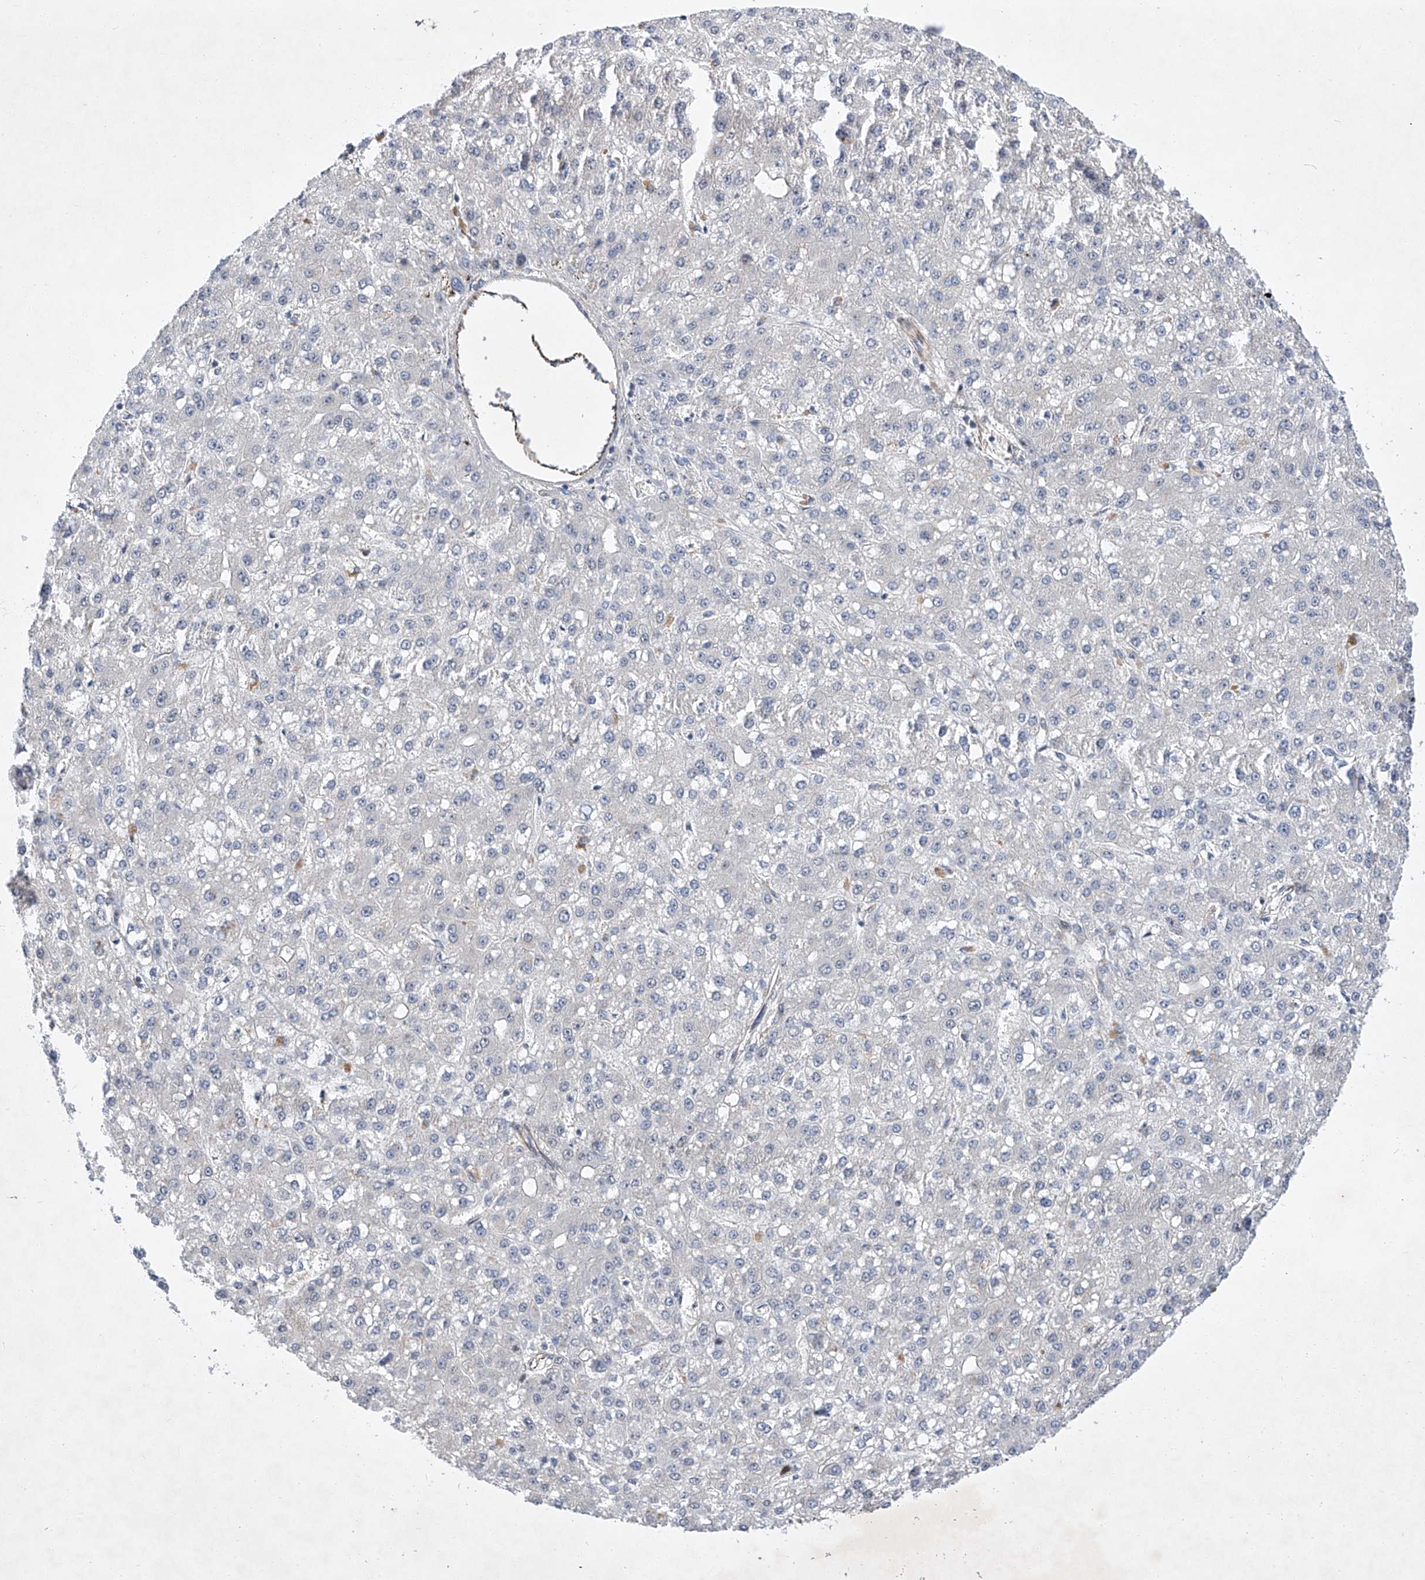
{"staining": {"intensity": "negative", "quantity": "none", "location": "none"}, "tissue": "liver cancer", "cell_type": "Tumor cells", "image_type": "cancer", "snomed": [{"axis": "morphology", "description": "Carcinoma, Hepatocellular, NOS"}, {"axis": "topography", "description": "Liver"}], "caption": "The image demonstrates no staining of tumor cells in hepatocellular carcinoma (liver).", "gene": "AMD1", "patient": {"sex": "male", "age": 67}}